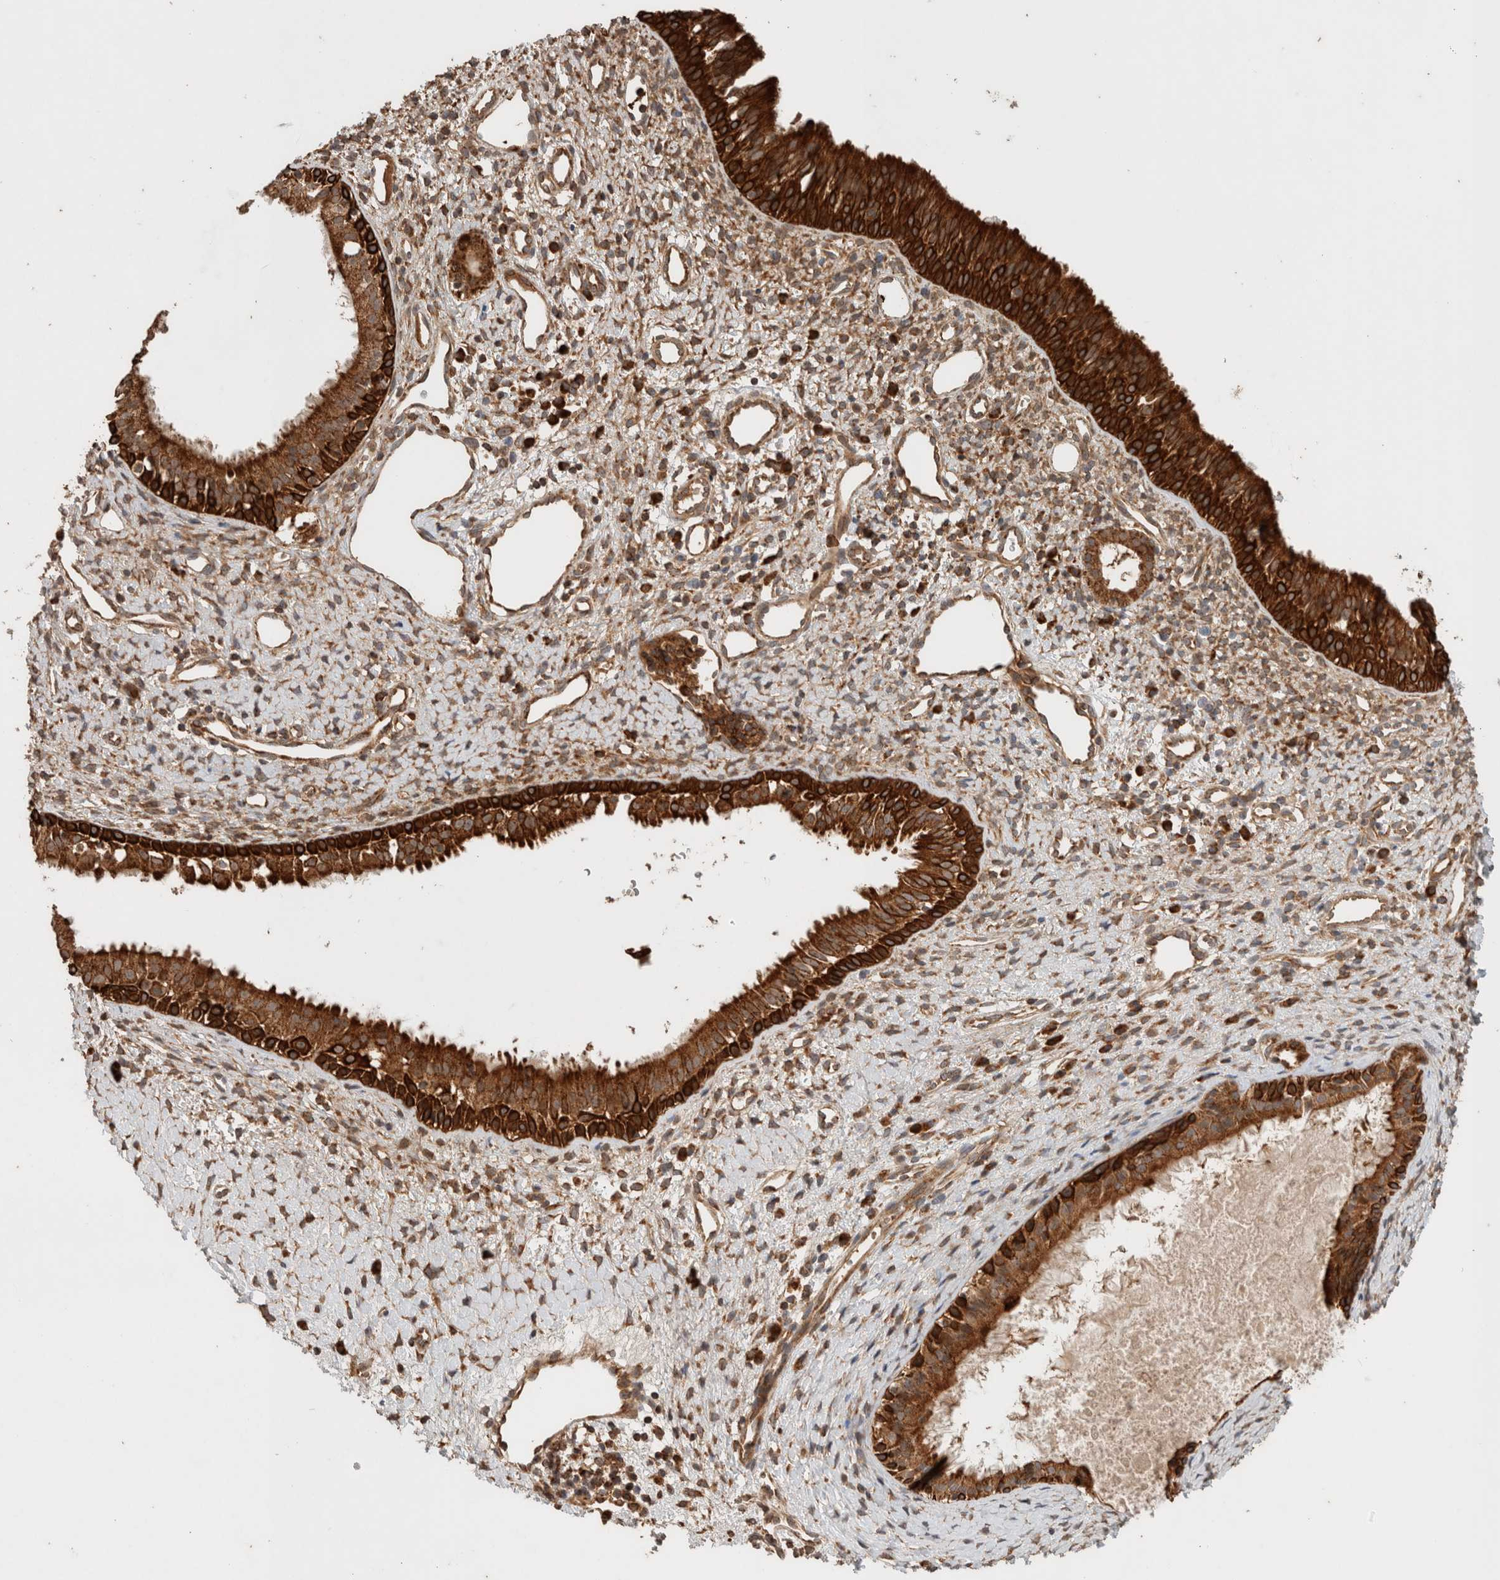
{"staining": {"intensity": "strong", "quantity": ">75%", "location": "cytoplasmic/membranous"}, "tissue": "nasopharynx", "cell_type": "Respiratory epithelial cells", "image_type": "normal", "snomed": [{"axis": "morphology", "description": "Normal tissue, NOS"}, {"axis": "topography", "description": "Nasopharynx"}], "caption": "Immunohistochemistry micrograph of unremarkable nasopharynx: nasopharynx stained using IHC exhibits high levels of strong protein expression localized specifically in the cytoplasmic/membranous of respiratory epithelial cells, appearing as a cytoplasmic/membranous brown color.", "gene": "EIF2B3", "patient": {"sex": "male", "age": 22}}